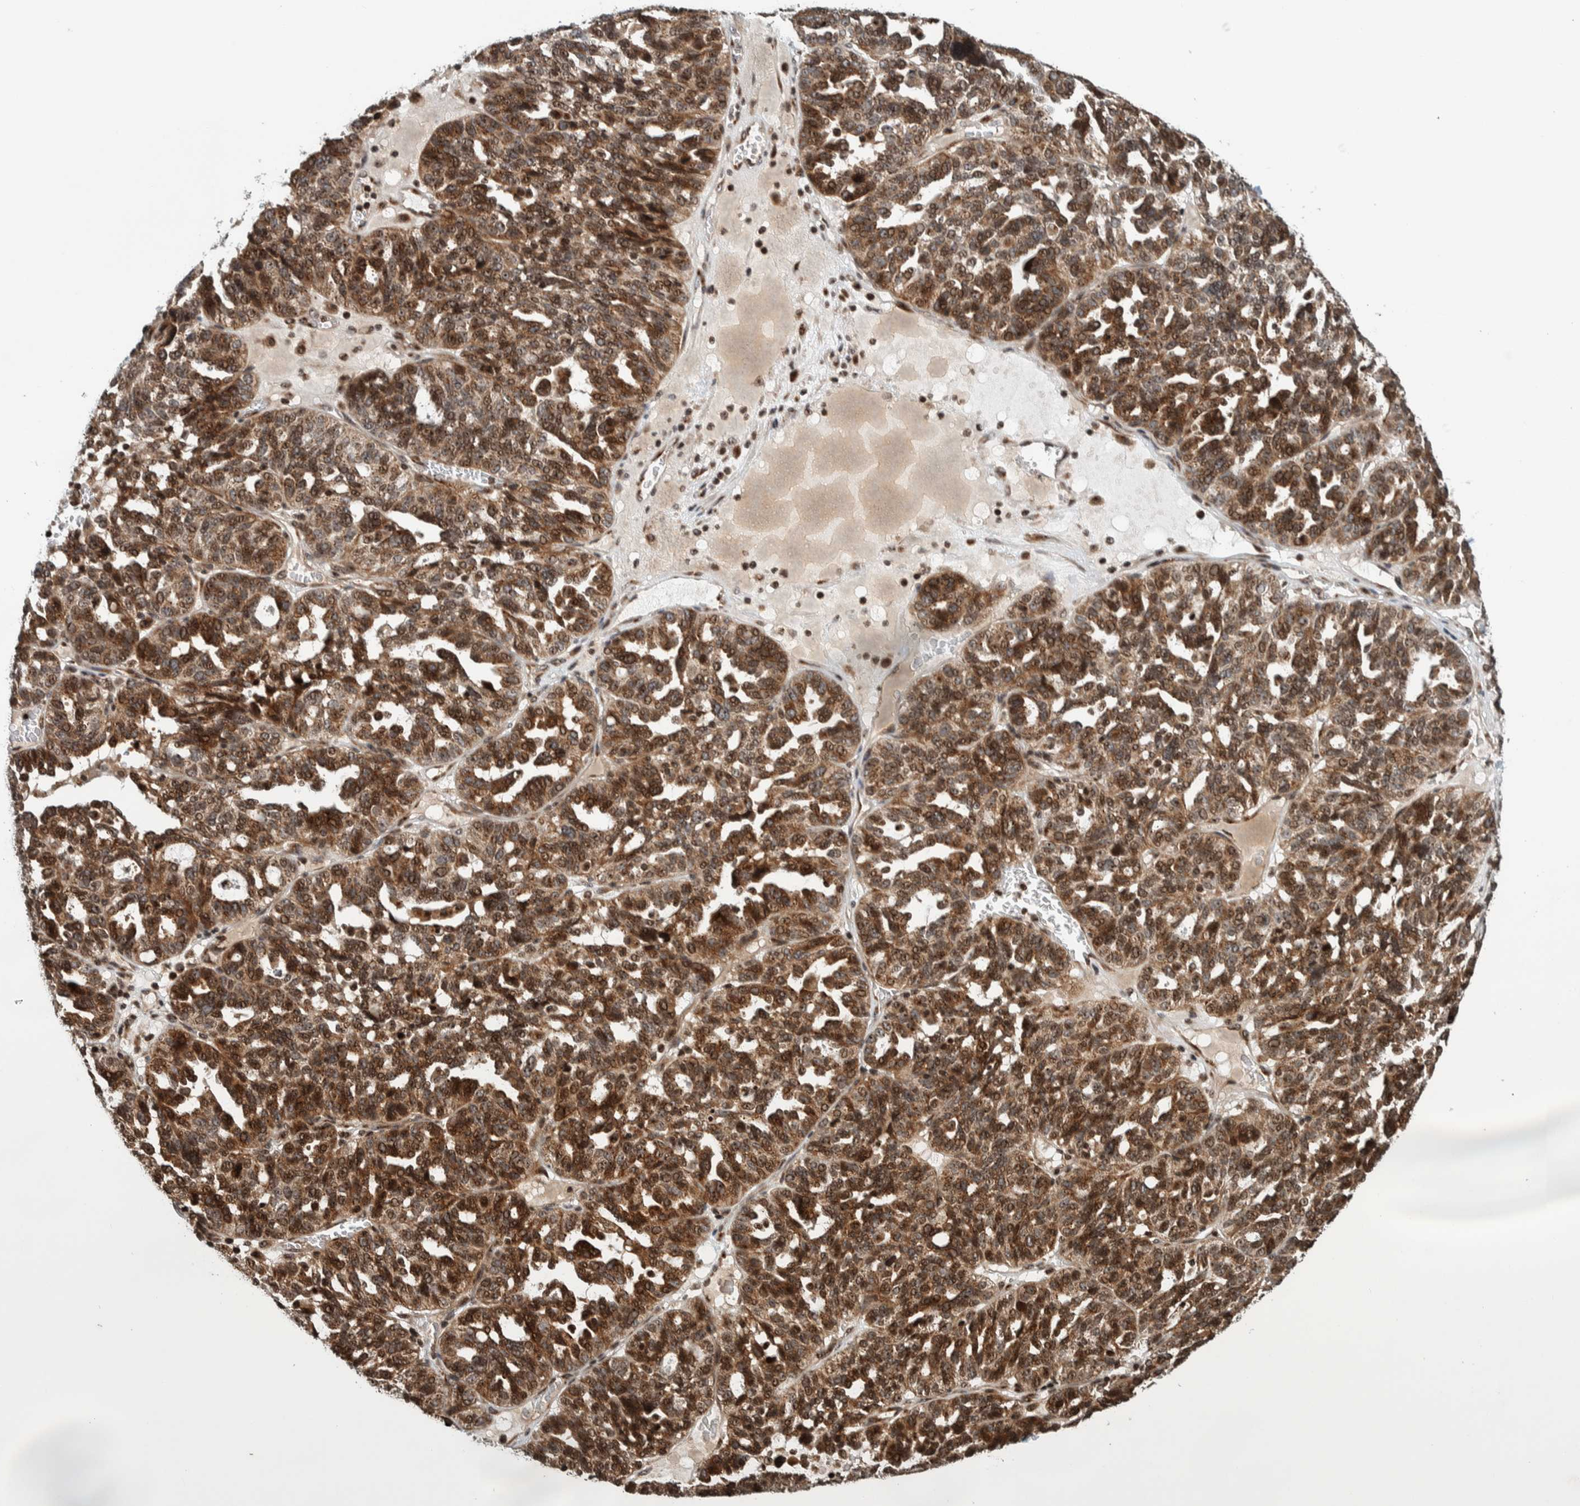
{"staining": {"intensity": "moderate", "quantity": ">75%", "location": "cytoplasmic/membranous,nuclear"}, "tissue": "ovarian cancer", "cell_type": "Tumor cells", "image_type": "cancer", "snomed": [{"axis": "morphology", "description": "Cystadenocarcinoma, serous, NOS"}, {"axis": "topography", "description": "Ovary"}], "caption": "Human ovarian cancer (serous cystadenocarcinoma) stained with a protein marker demonstrates moderate staining in tumor cells.", "gene": "CCDC182", "patient": {"sex": "female", "age": 59}}